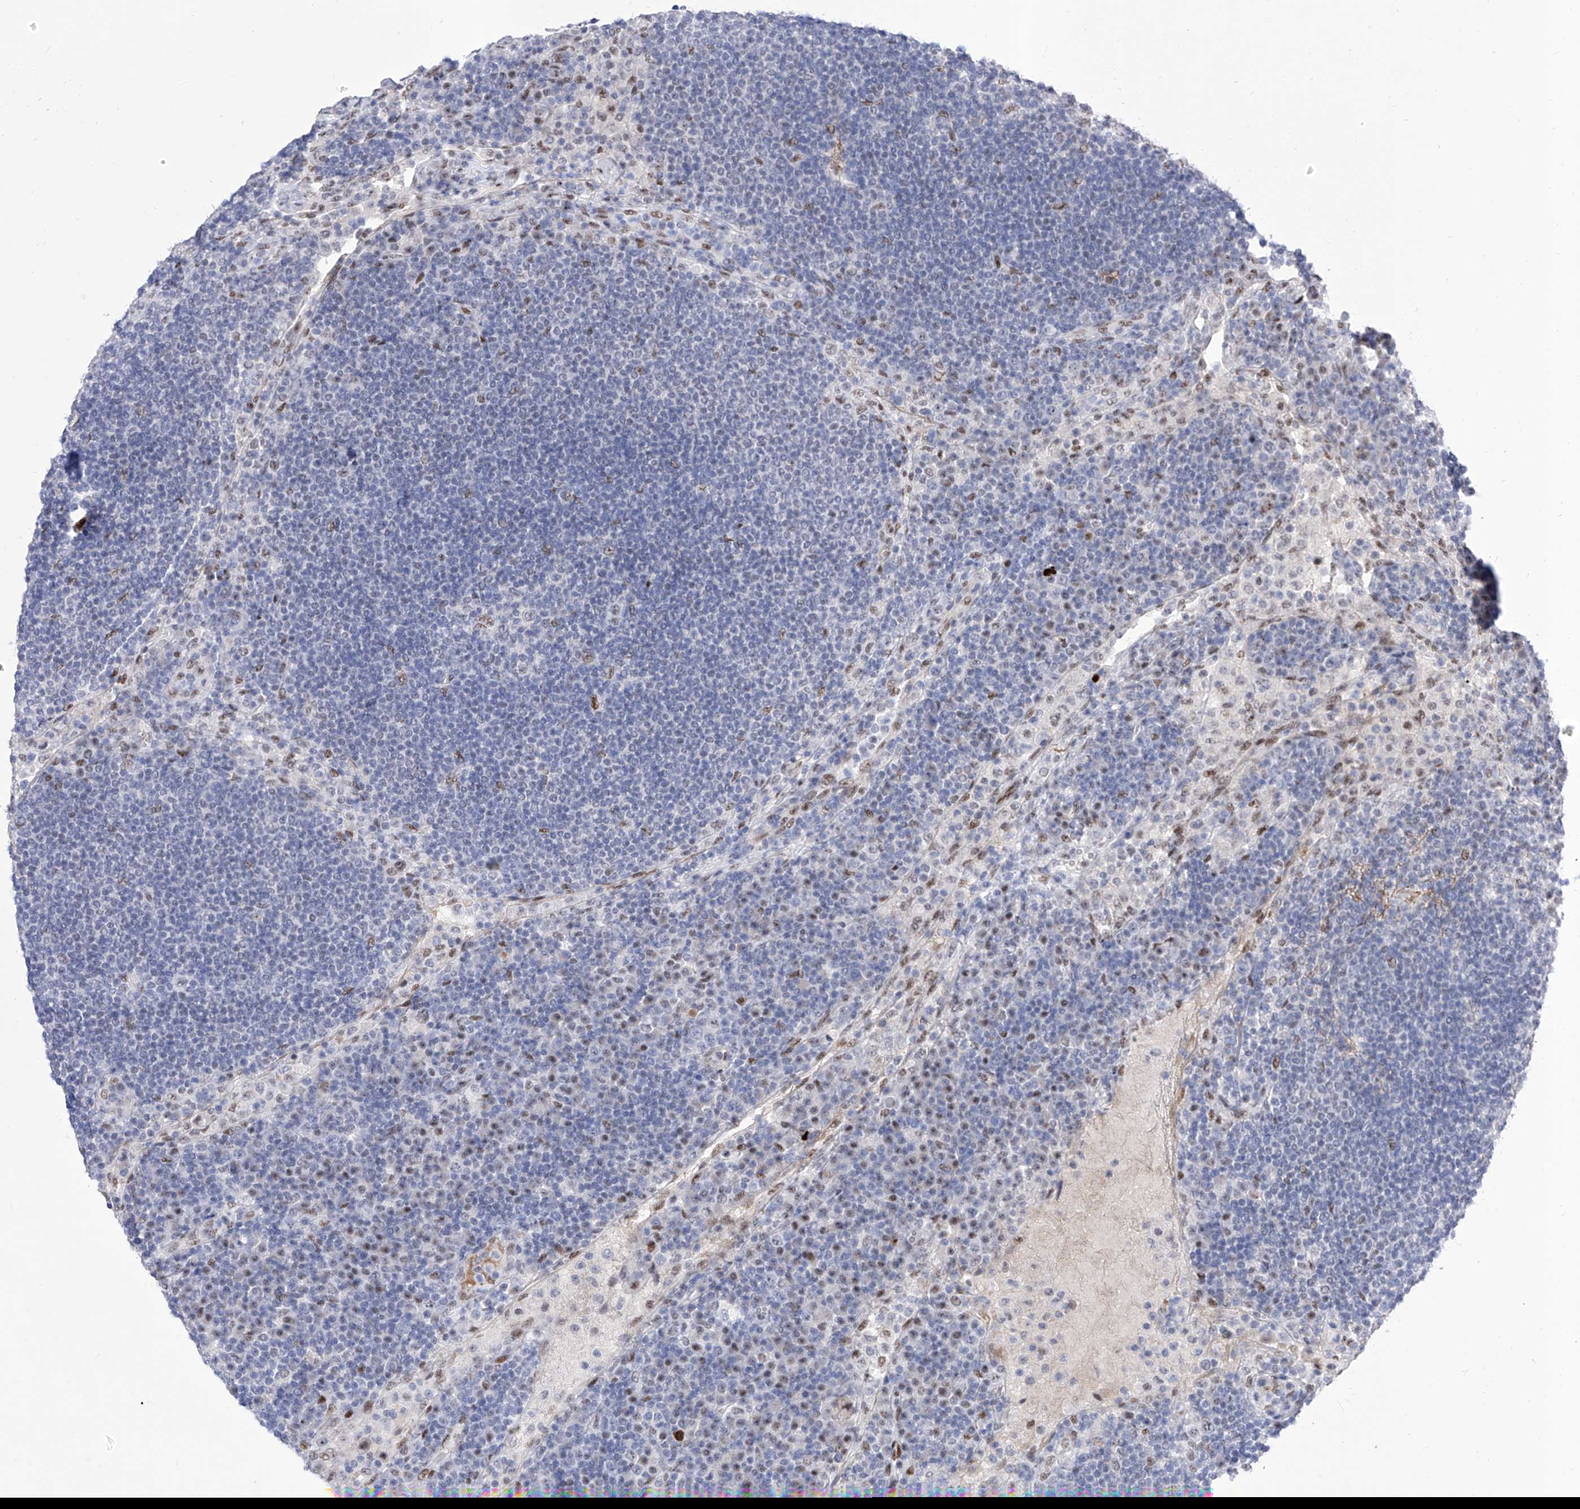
{"staining": {"intensity": "negative", "quantity": "none", "location": "none"}, "tissue": "lymph node", "cell_type": "Germinal center cells", "image_type": "normal", "snomed": [{"axis": "morphology", "description": "Normal tissue, NOS"}, {"axis": "topography", "description": "Lymph node"}], "caption": "Lymph node was stained to show a protein in brown. There is no significant staining in germinal center cells. (DAB (3,3'-diaminobenzidine) immunohistochemistry (IHC) with hematoxylin counter stain).", "gene": "ATN1", "patient": {"sex": "female", "age": 53}}